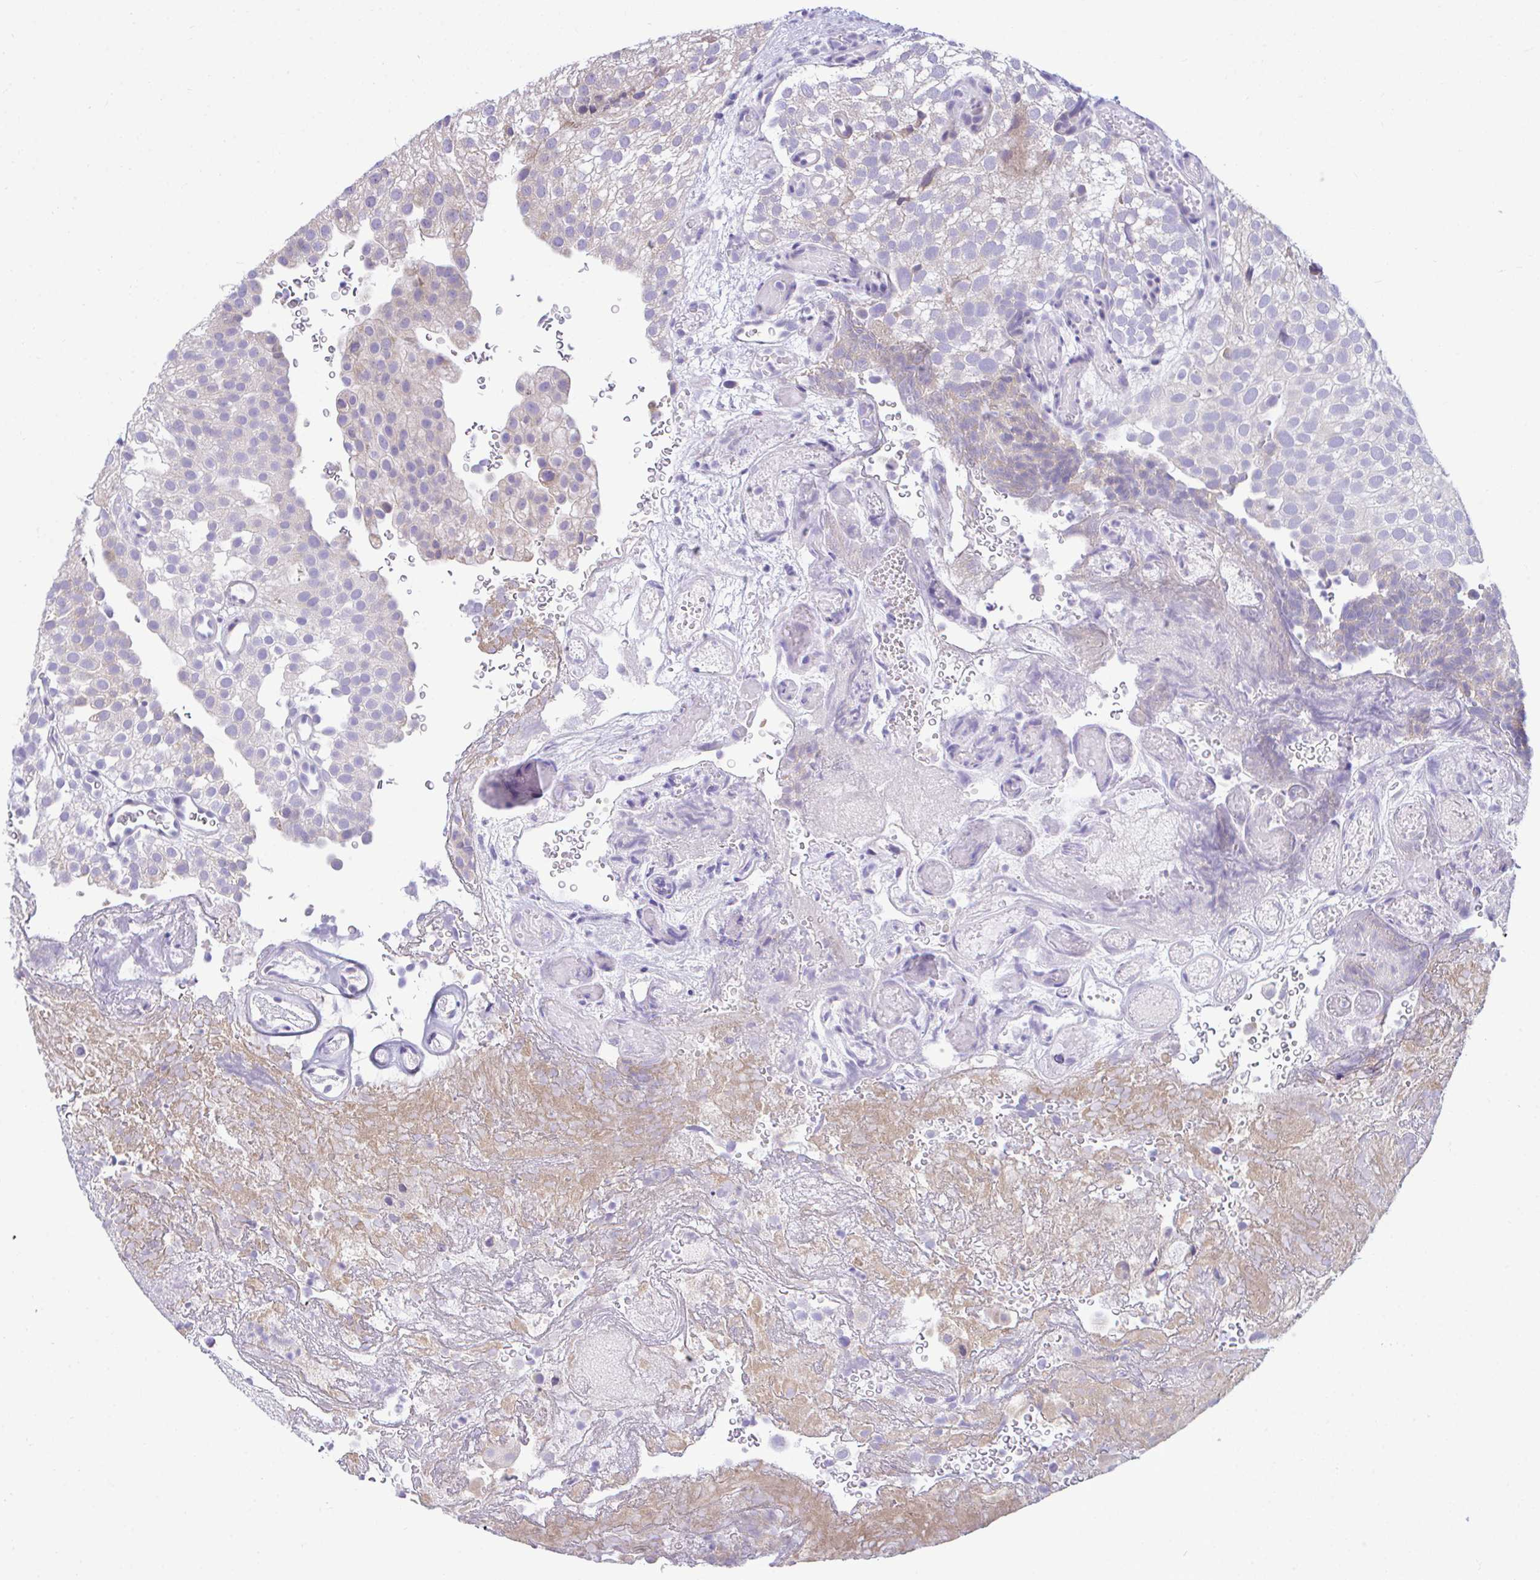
{"staining": {"intensity": "negative", "quantity": "none", "location": "none"}, "tissue": "urothelial cancer", "cell_type": "Tumor cells", "image_type": "cancer", "snomed": [{"axis": "morphology", "description": "Urothelial carcinoma, Low grade"}, {"axis": "topography", "description": "Urinary bladder"}], "caption": "Immunohistochemistry (IHC) micrograph of neoplastic tissue: urothelial cancer stained with DAB reveals no significant protein staining in tumor cells.", "gene": "PIGK", "patient": {"sex": "male", "age": 78}}